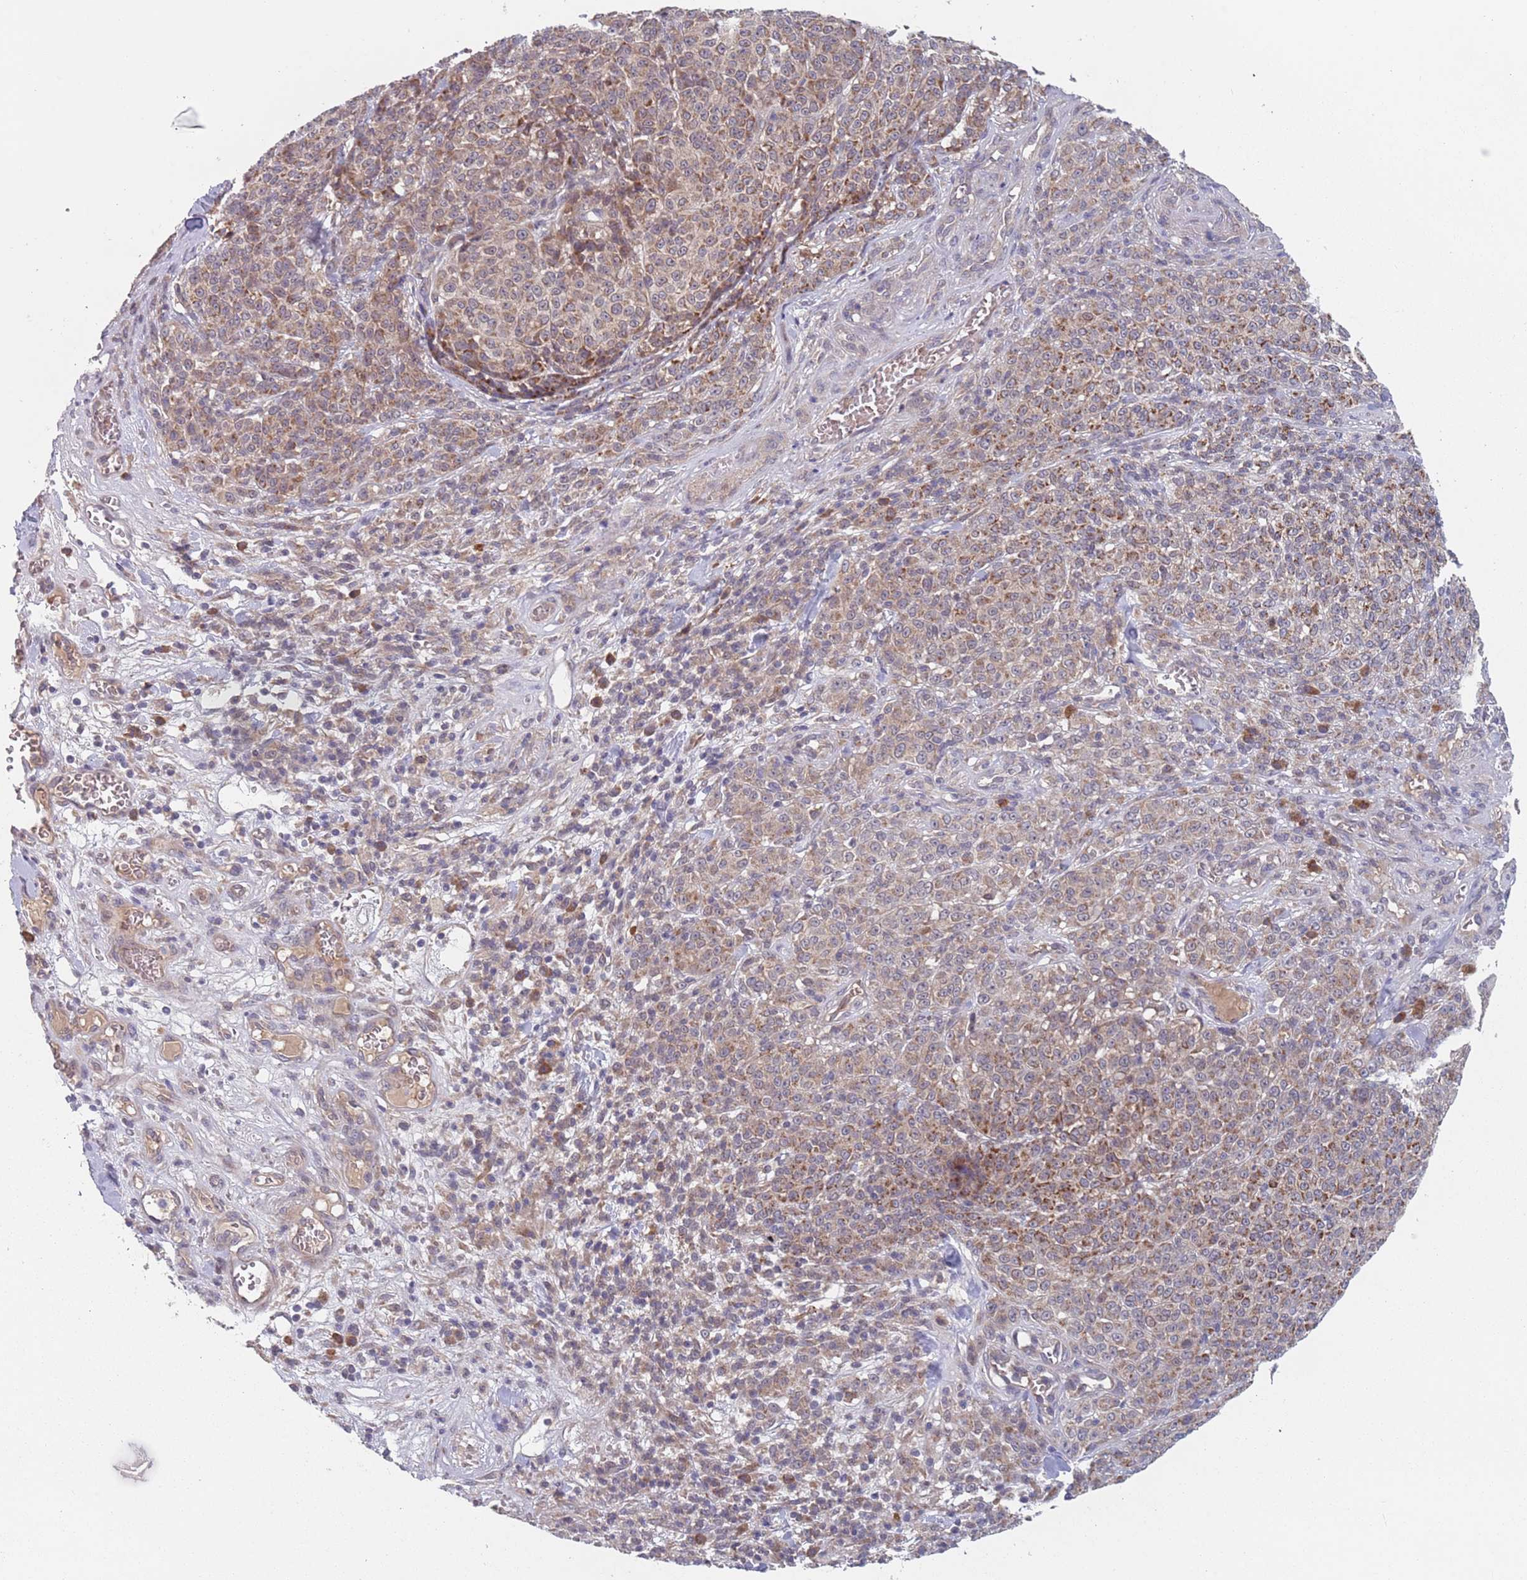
{"staining": {"intensity": "weak", "quantity": "25%-75%", "location": "cytoplasmic/membranous"}, "tissue": "melanoma", "cell_type": "Tumor cells", "image_type": "cancer", "snomed": [{"axis": "morphology", "description": "Normal tissue, NOS"}, {"axis": "morphology", "description": "Malignant melanoma, NOS"}, {"axis": "topography", "description": "Skin"}], "caption": "DAB immunohistochemical staining of human melanoma shows weak cytoplasmic/membranous protein expression in approximately 25%-75% of tumor cells. Using DAB (3,3'-diaminobenzidine) (brown) and hematoxylin (blue) stains, captured at high magnification using brightfield microscopy.", "gene": "ZNF140", "patient": {"sex": "female", "age": 34}}